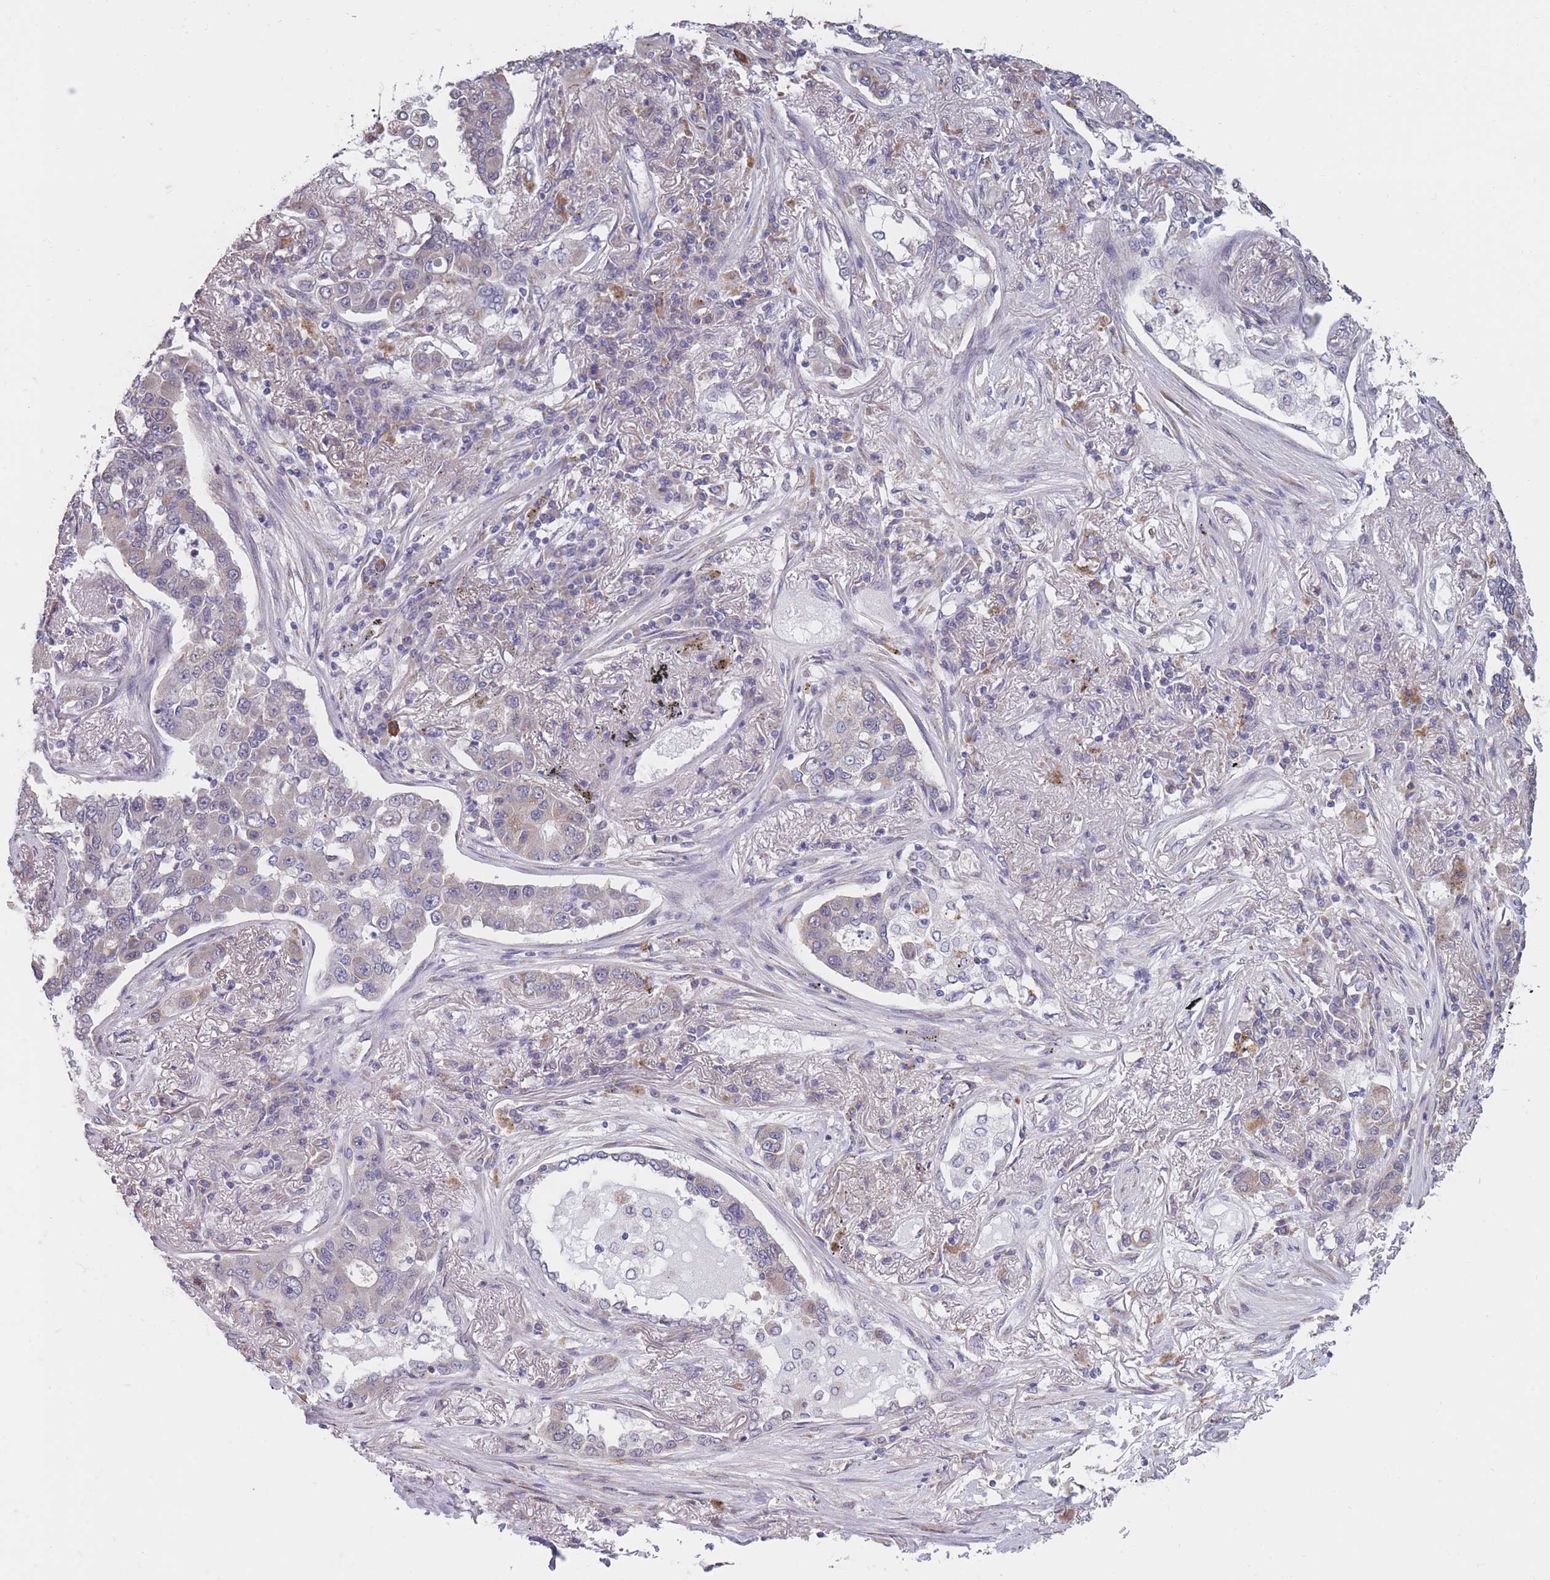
{"staining": {"intensity": "negative", "quantity": "none", "location": "none"}, "tissue": "lung cancer", "cell_type": "Tumor cells", "image_type": "cancer", "snomed": [{"axis": "morphology", "description": "Adenocarcinoma, NOS"}, {"axis": "topography", "description": "Lung"}], "caption": "Immunohistochemistry (IHC) of human lung adenocarcinoma demonstrates no staining in tumor cells.", "gene": "COL27A1", "patient": {"sex": "male", "age": 49}}